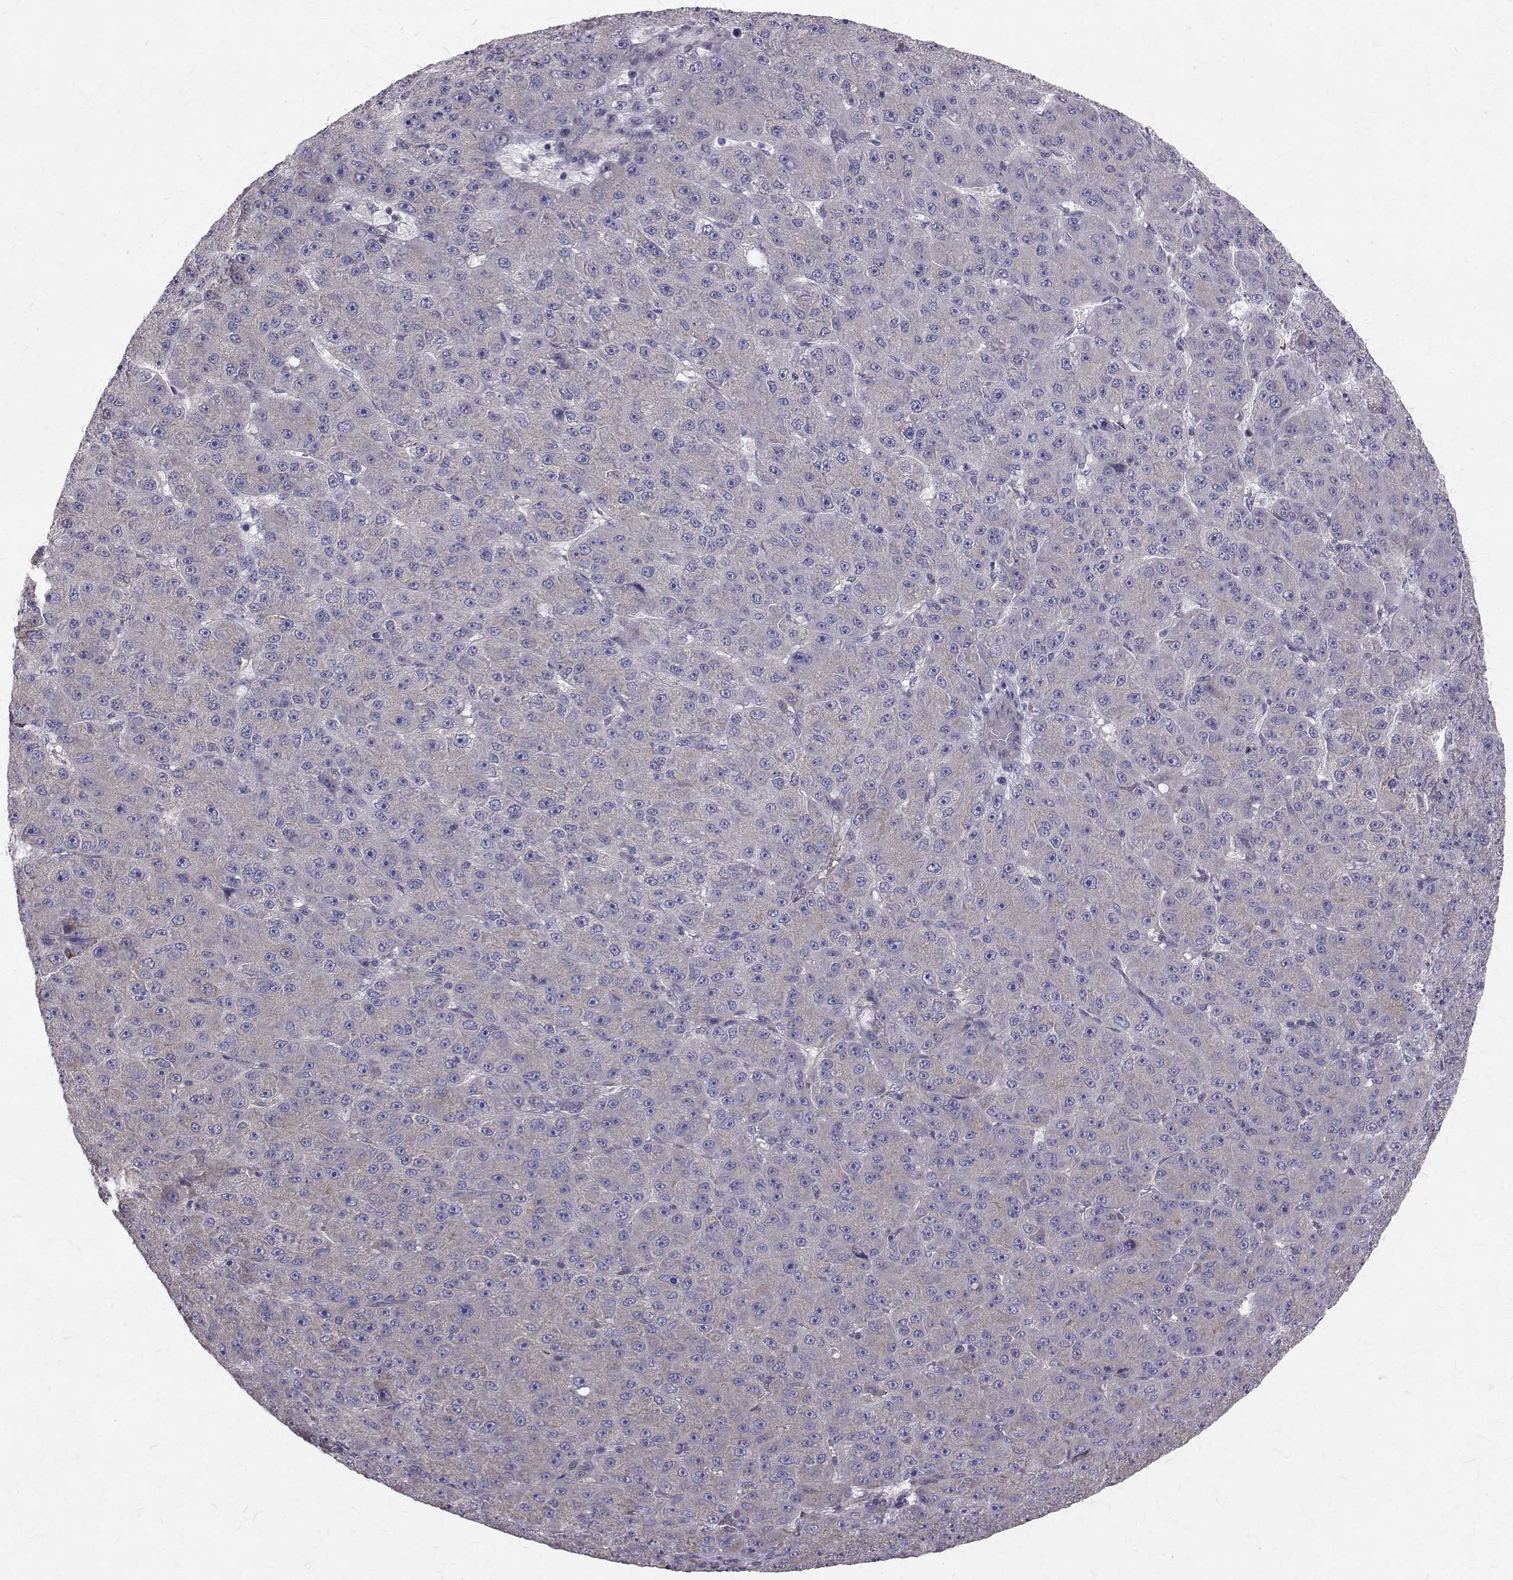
{"staining": {"intensity": "negative", "quantity": "none", "location": "none"}, "tissue": "liver cancer", "cell_type": "Tumor cells", "image_type": "cancer", "snomed": [{"axis": "morphology", "description": "Carcinoma, Hepatocellular, NOS"}, {"axis": "topography", "description": "Liver"}], "caption": "This is a histopathology image of immunohistochemistry staining of liver cancer (hepatocellular carcinoma), which shows no expression in tumor cells. The staining is performed using DAB (3,3'-diaminobenzidine) brown chromogen with nuclei counter-stained in using hematoxylin.", "gene": "ARFGAP1", "patient": {"sex": "male", "age": 67}}